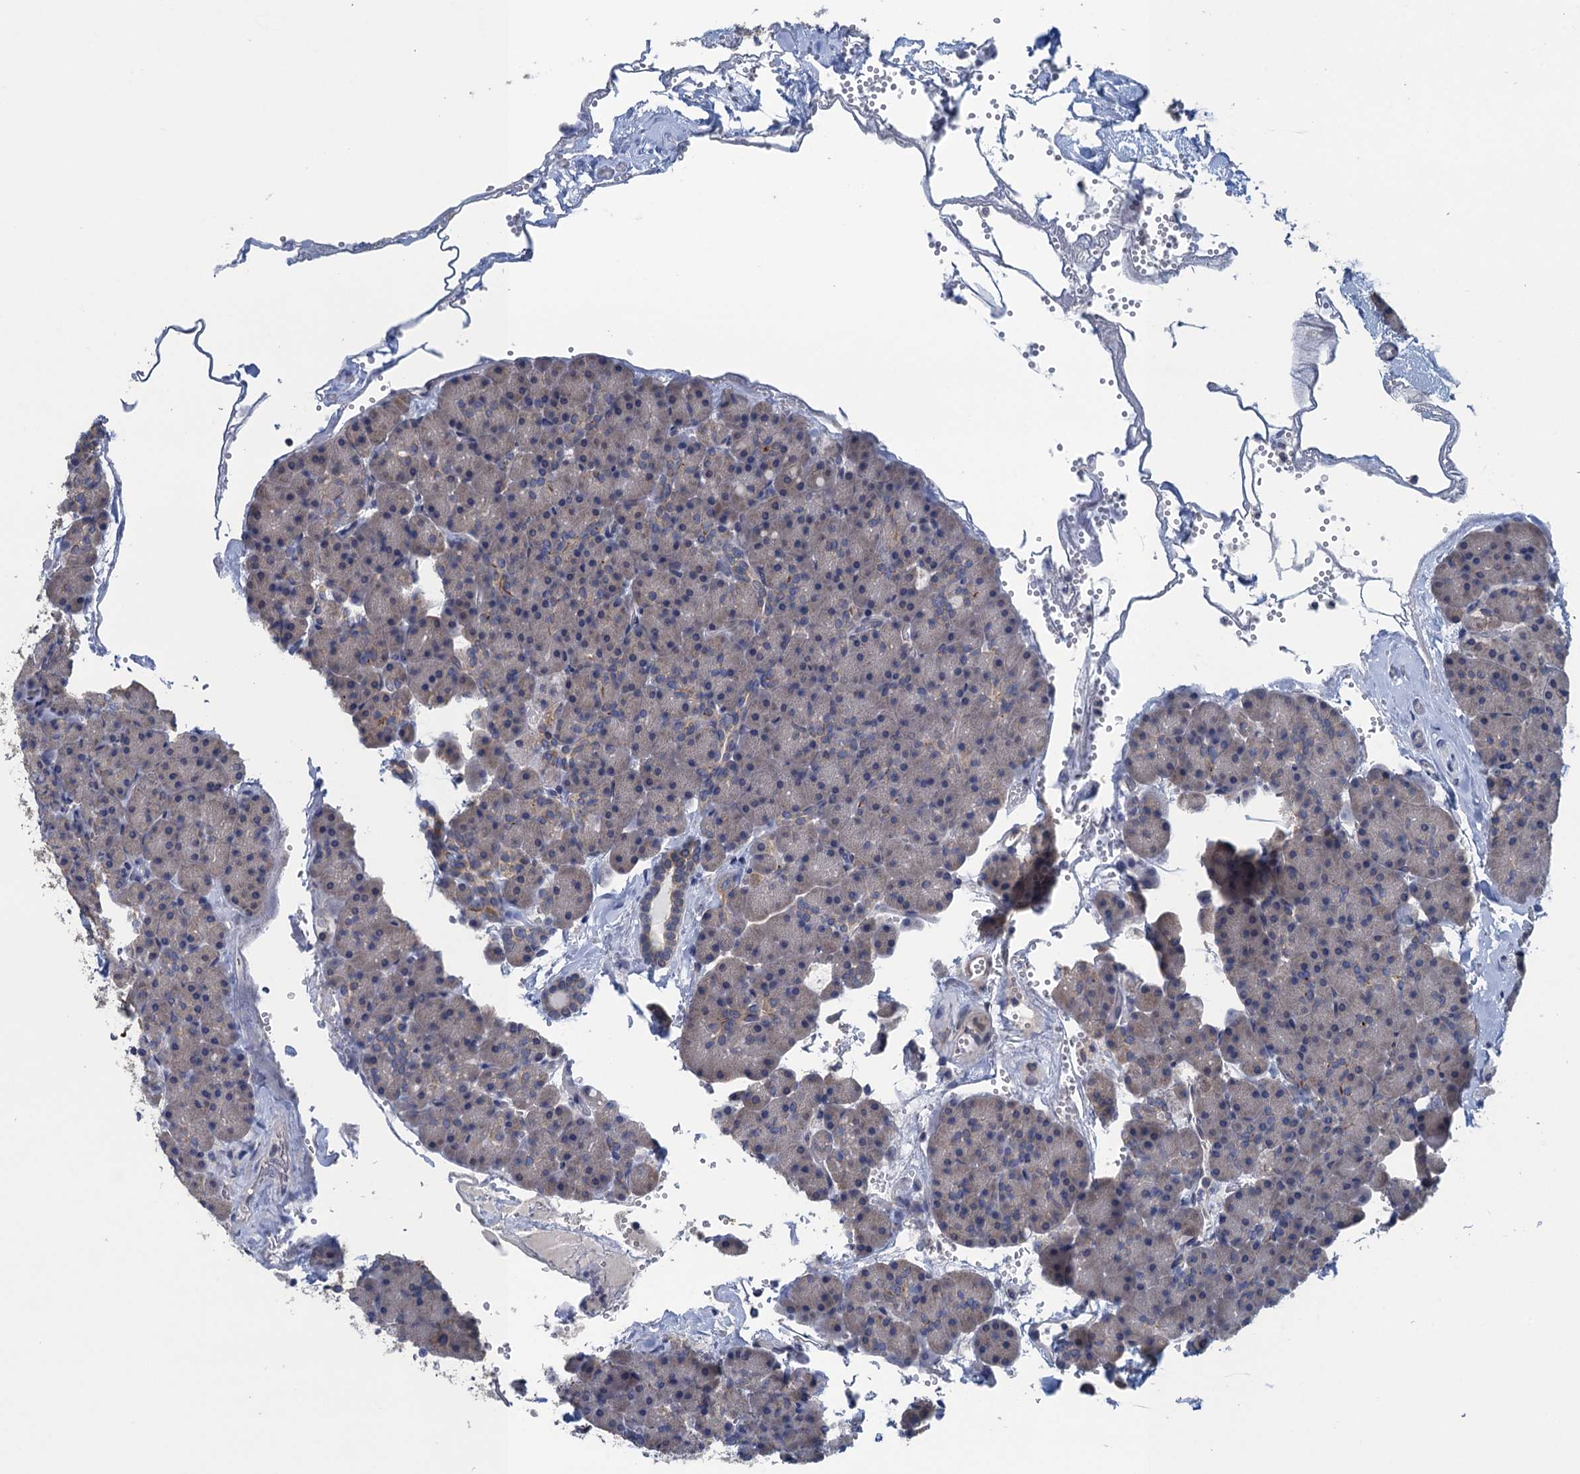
{"staining": {"intensity": "weak", "quantity": "25%-75%", "location": "cytoplasmic/membranous"}, "tissue": "pancreas", "cell_type": "Exocrine glandular cells", "image_type": "normal", "snomed": [{"axis": "morphology", "description": "Normal tissue, NOS"}, {"axis": "topography", "description": "Pancreas"}], "caption": "An image of pancreas stained for a protein displays weak cytoplasmic/membranous brown staining in exocrine glandular cells. Nuclei are stained in blue.", "gene": "CTU2", "patient": {"sex": "male", "age": 36}}